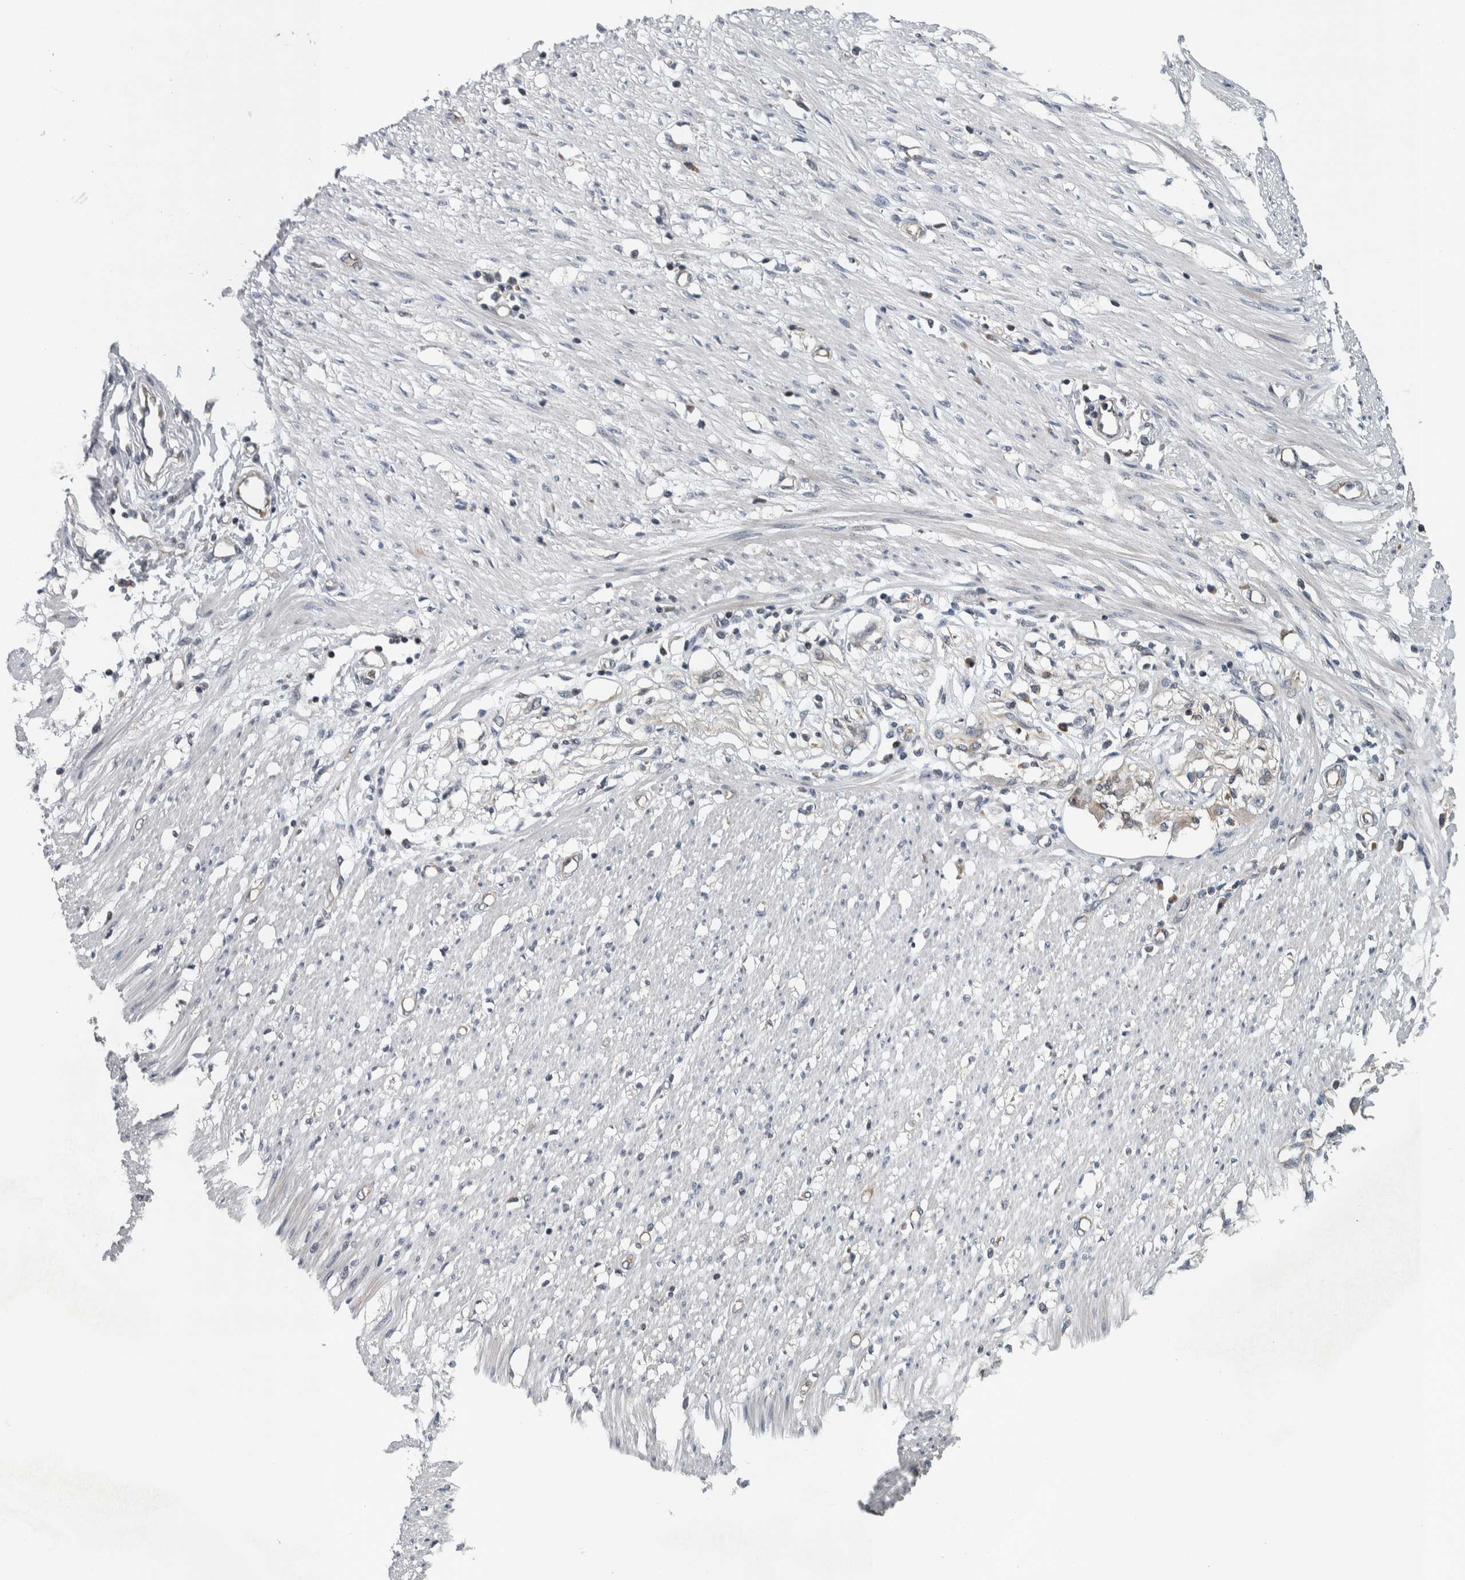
{"staining": {"intensity": "weak", "quantity": "25%-75%", "location": "cytoplasmic/membranous"}, "tissue": "adipose tissue", "cell_type": "Adipocytes", "image_type": "normal", "snomed": [{"axis": "morphology", "description": "Normal tissue, NOS"}, {"axis": "morphology", "description": "Adenocarcinoma, NOS"}, {"axis": "topography", "description": "Colon"}, {"axis": "topography", "description": "Peripheral nerve tissue"}], "caption": "Normal adipose tissue was stained to show a protein in brown. There is low levels of weak cytoplasmic/membranous staining in about 25%-75% of adipocytes. Nuclei are stained in blue.", "gene": "BAIAP2L1", "patient": {"sex": "male", "age": 14}}